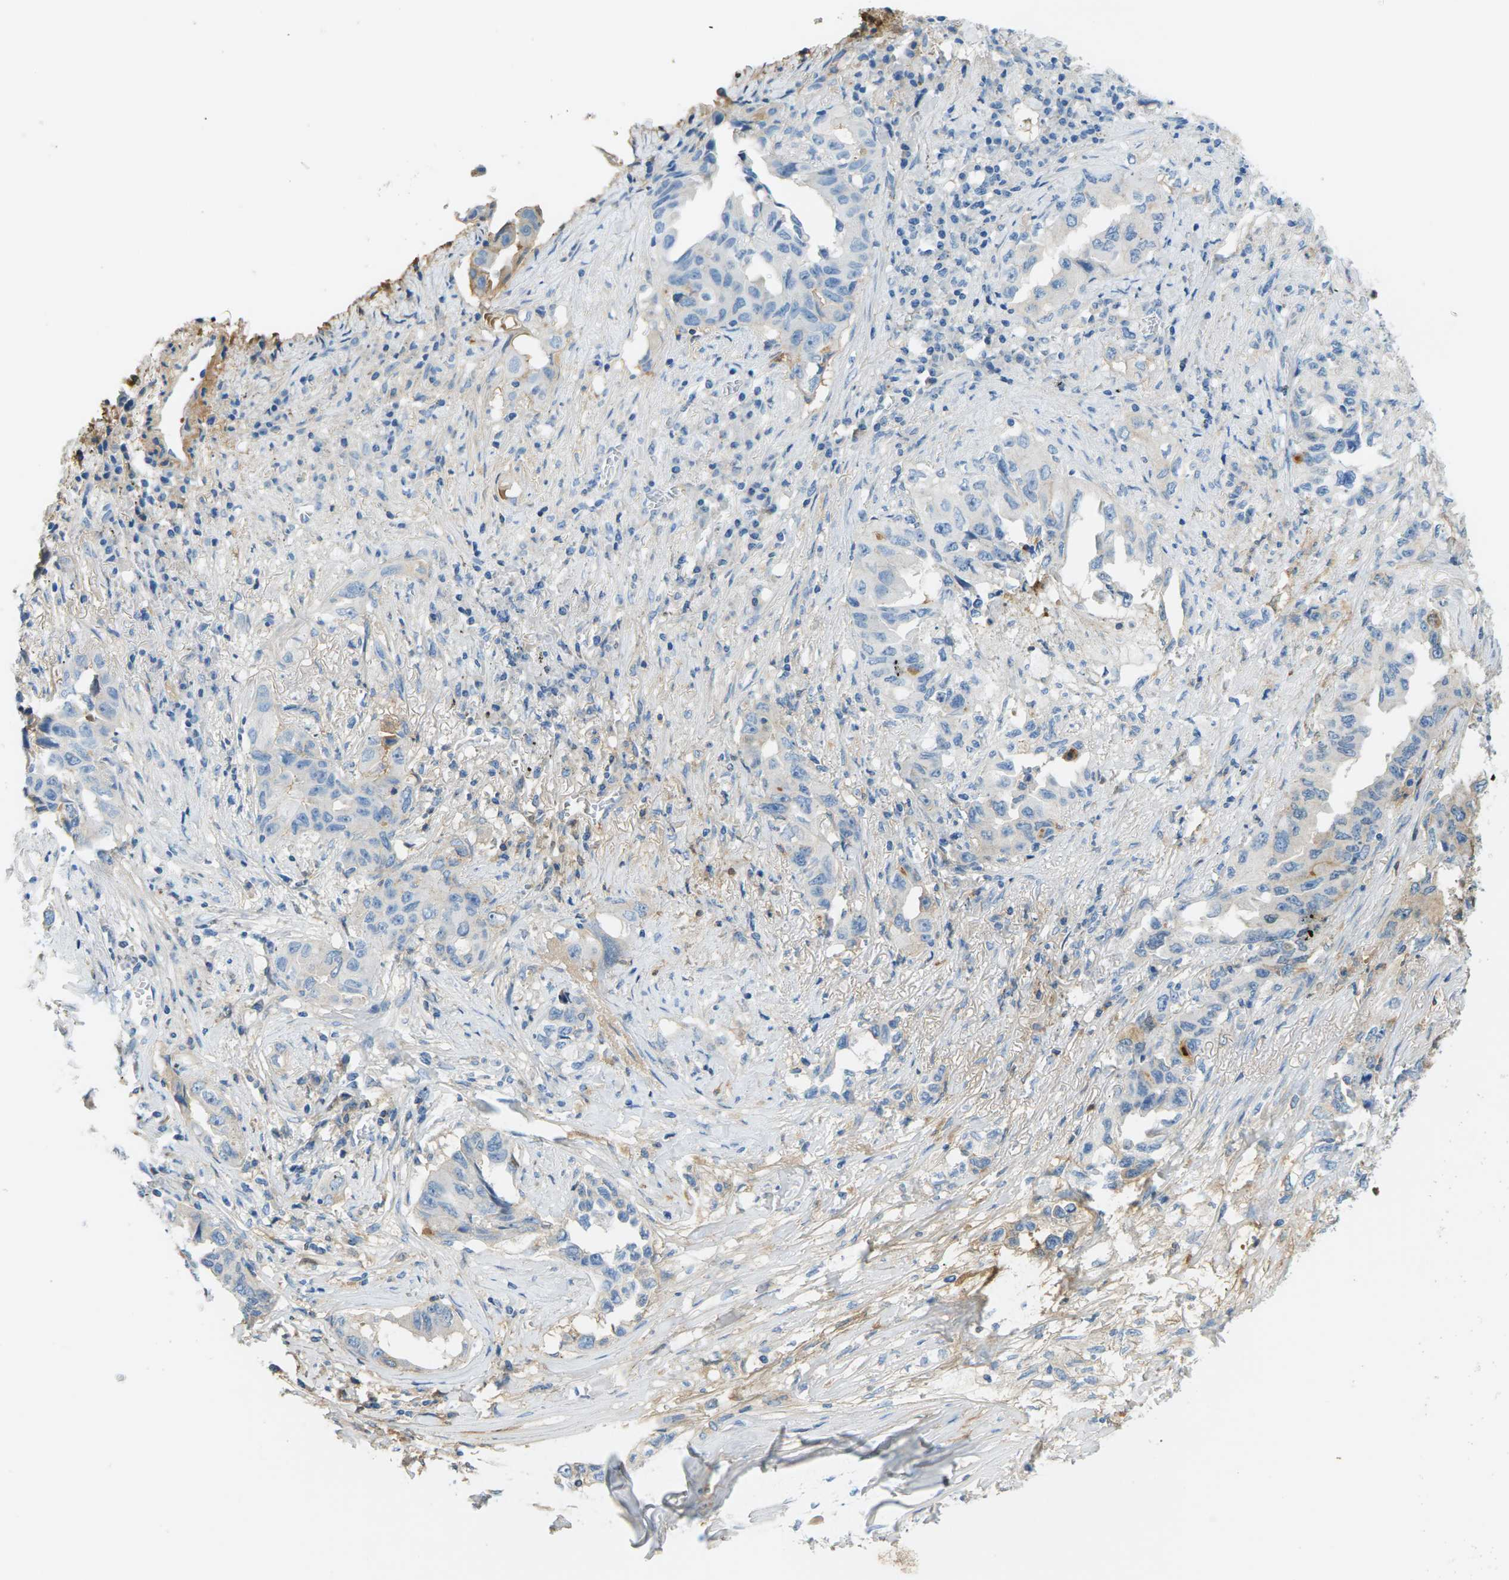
{"staining": {"intensity": "negative", "quantity": "none", "location": "none"}, "tissue": "lung cancer", "cell_type": "Tumor cells", "image_type": "cancer", "snomed": [{"axis": "morphology", "description": "Adenocarcinoma, NOS"}, {"axis": "topography", "description": "Lung"}], "caption": "Lung adenocarcinoma stained for a protein using IHC displays no staining tumor cells.", "gene": "CFI", "patient": {"sex": "female", "age": 51}}